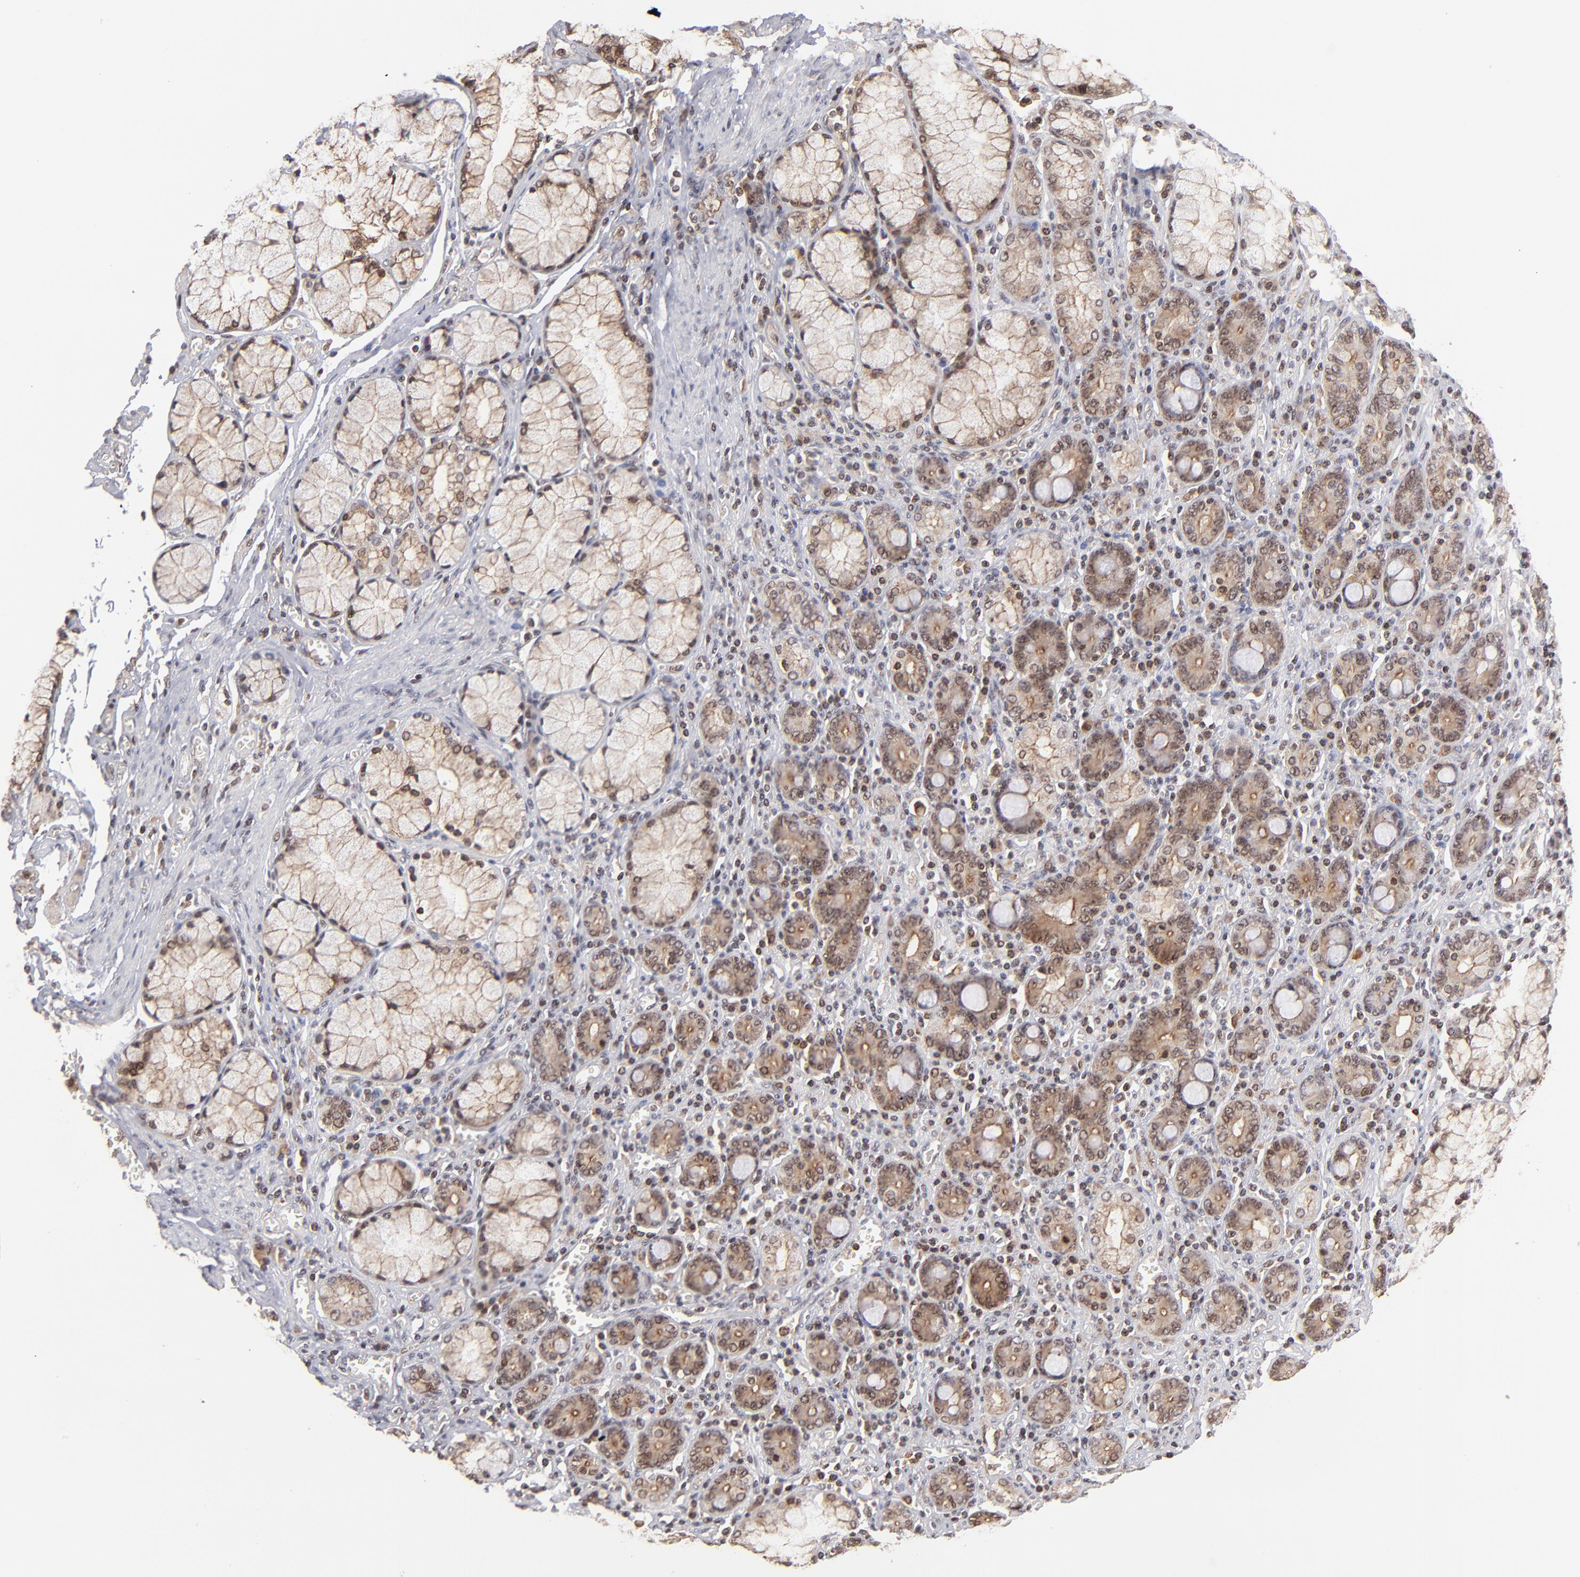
{"staining": {"intensity": "moderate", "quantity": ">75%", "location": "cytoplasmic/membranous,nuclear"}, "tissue": "pancreatic cancer", "cell_type": "Tumor cells", "image_type": "cancer", "snomed": [{"axis": "morphology", "description": "Adenocarcinoma, NOS"}, {"axis": "topography", "description": "Pancreas"}], "caption": "Human pancreatic adenocarcinoma stained for a protein (brown) reveals moderate cytoplasmic/membranous and nuclear positive expression in about >75% of tumor cells.", "gene": "RGS6", "patient": {"sex": "male", "age": 77}}